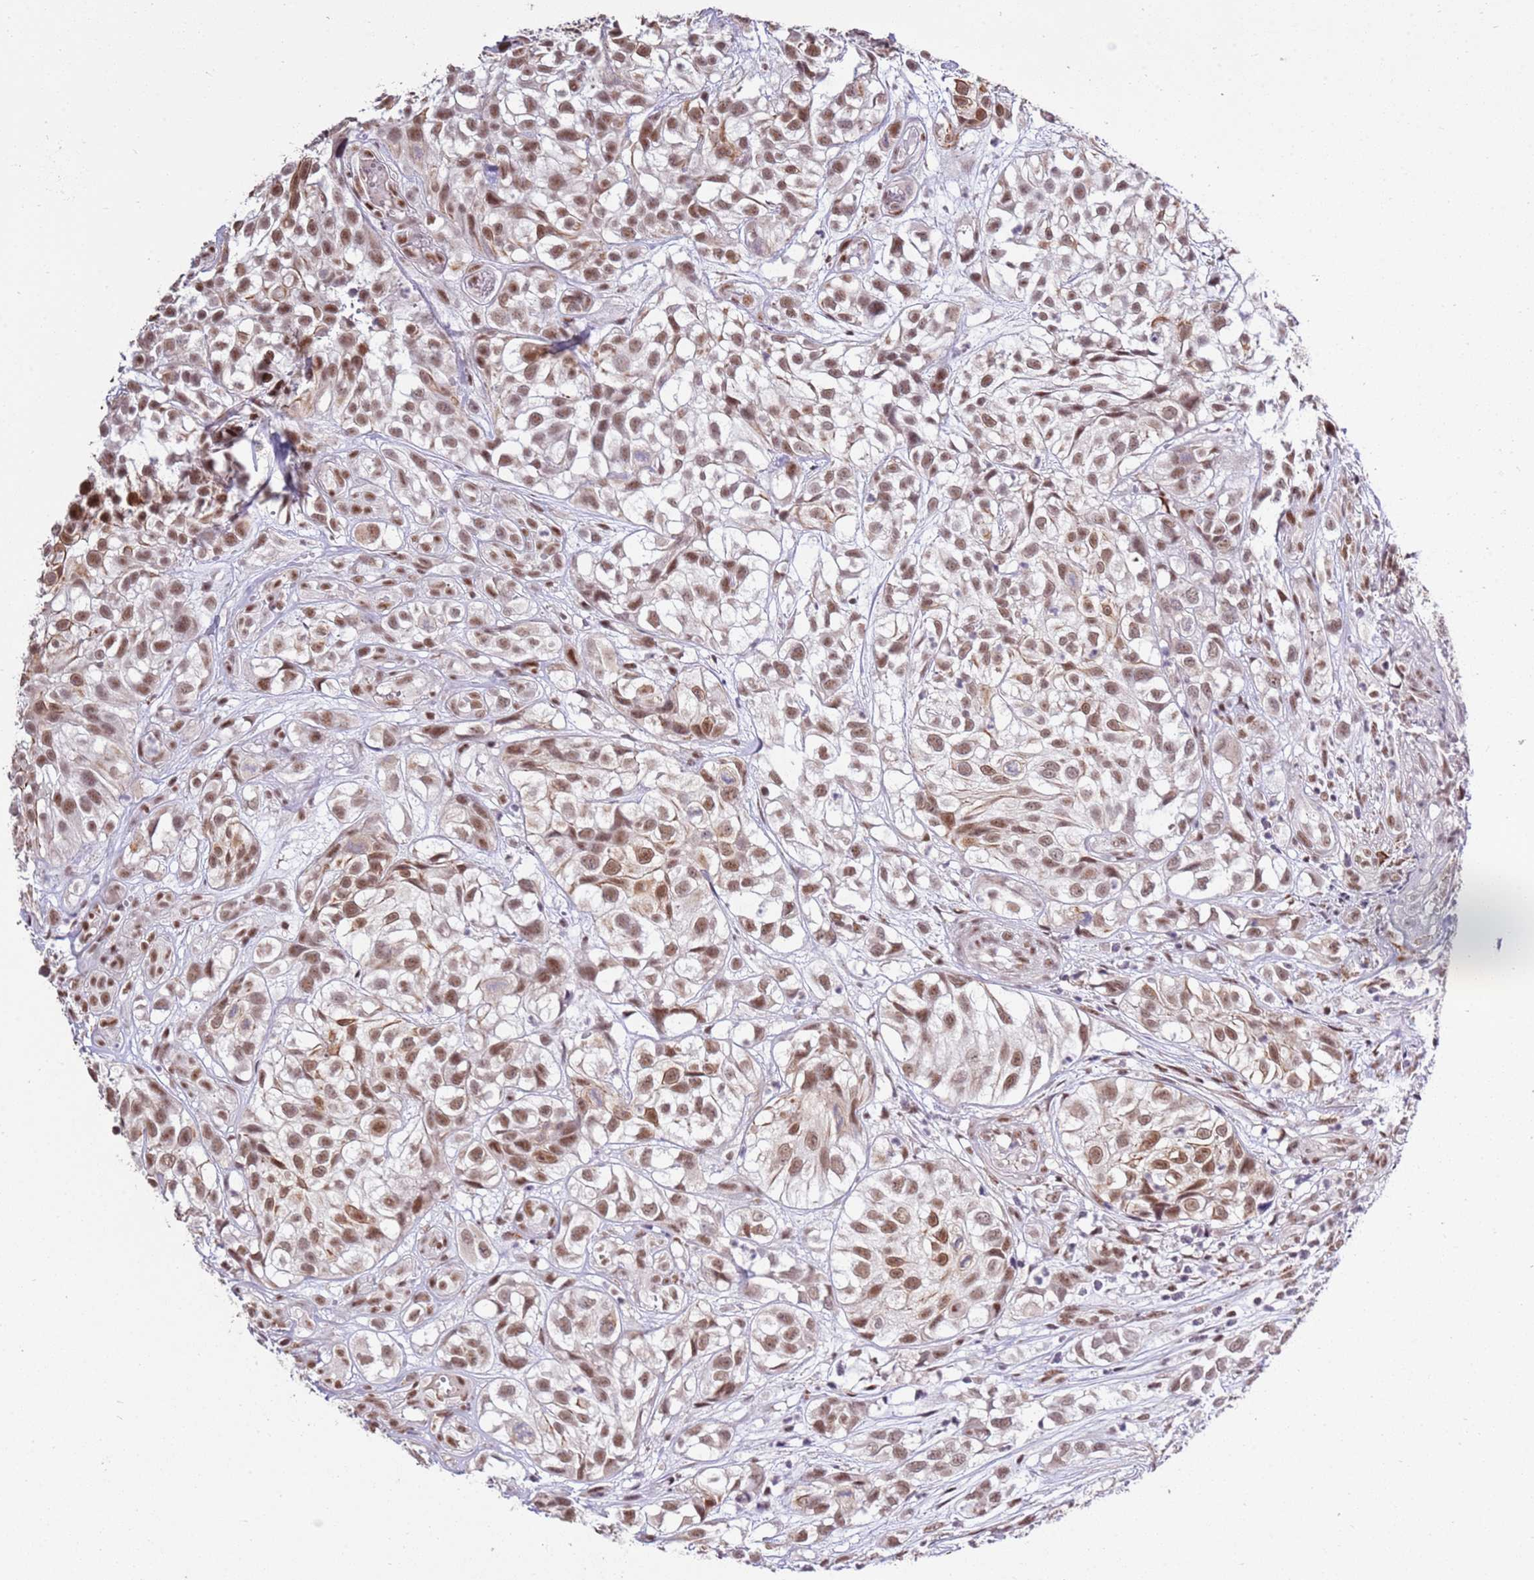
{"staining": {"intensity": "moderate", "quantity": ">75%", "location": "nuclear"}, "tissue": "urothelial cancer", "cell_type": "Tumor cells", "image_type": "cancer", "snomed": [{"axis": "morphology", "description": "Urothelial carcinoma, High grade"}, {"axis": "topography", "description": "Urinary bladder"}], "caption": "High-grade urothelial carcinoma tissue shows moderate nuclear positivity in about >75% of tumor cells", "gene": "AKAP8L", "patient": {"sex": "male", "age": 56}}